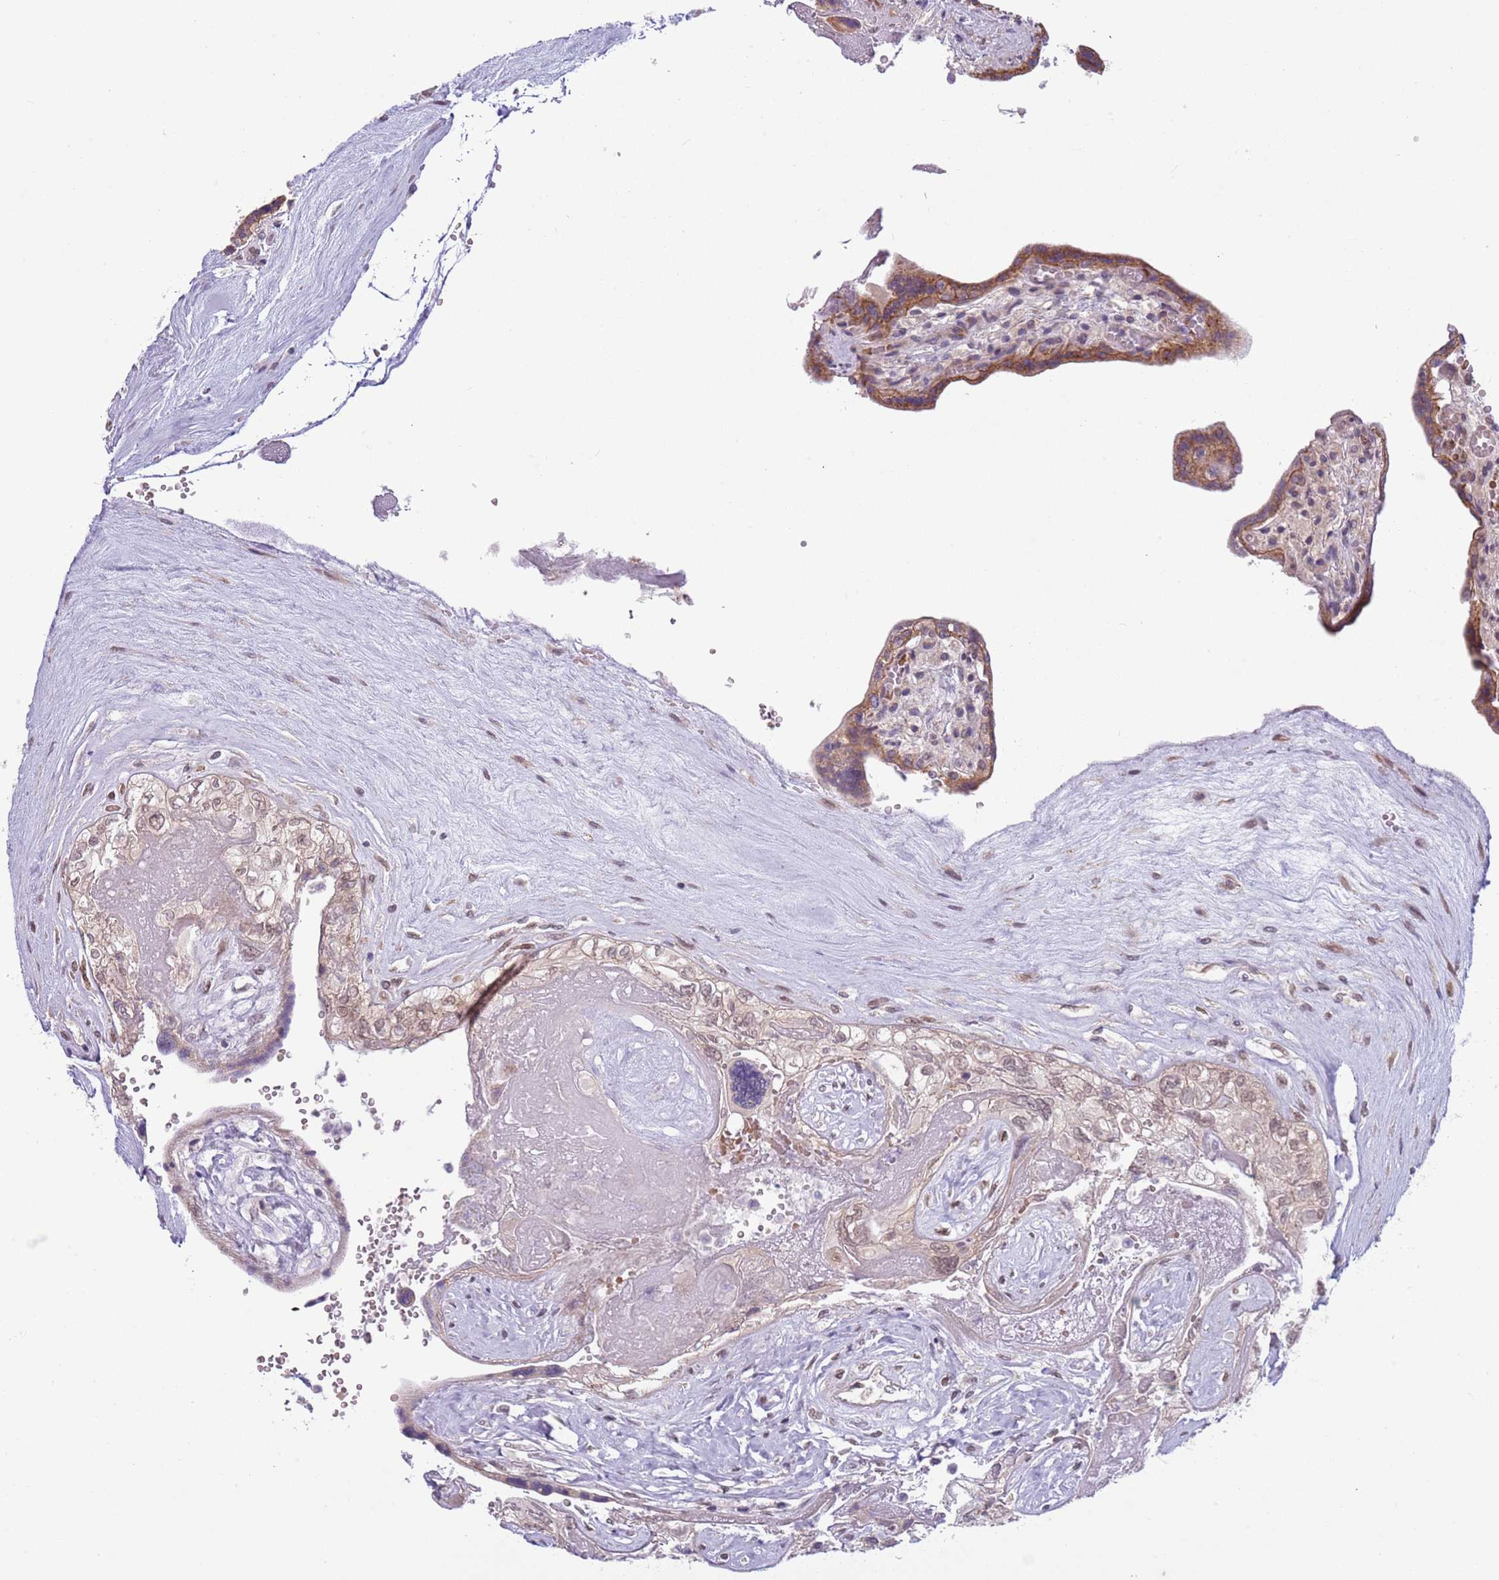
{"staining": {"intensity": "moderate", "quantity": ">75%", "location": "cytoplasmic/membranous"}, "tissue": "placenta", "cell_type": "Trophoblastic cells", "image_type": "normal", "snomed": [{"axis": "morphology", "description": "Normal tissue, NOS"}, {"axis": "topography", "description": "Placenta"}], "caption": "Placenta was stained to show a protein in brown. There is medium levels of moderate cytoplasmic/membranous positivity in about >75% of trophoblastic cells. (DAB IHC, brown staining for protein, blue staining for nuclei).", "gene": "TM2D1", "patient": {"sex": "female", "age": 37}}